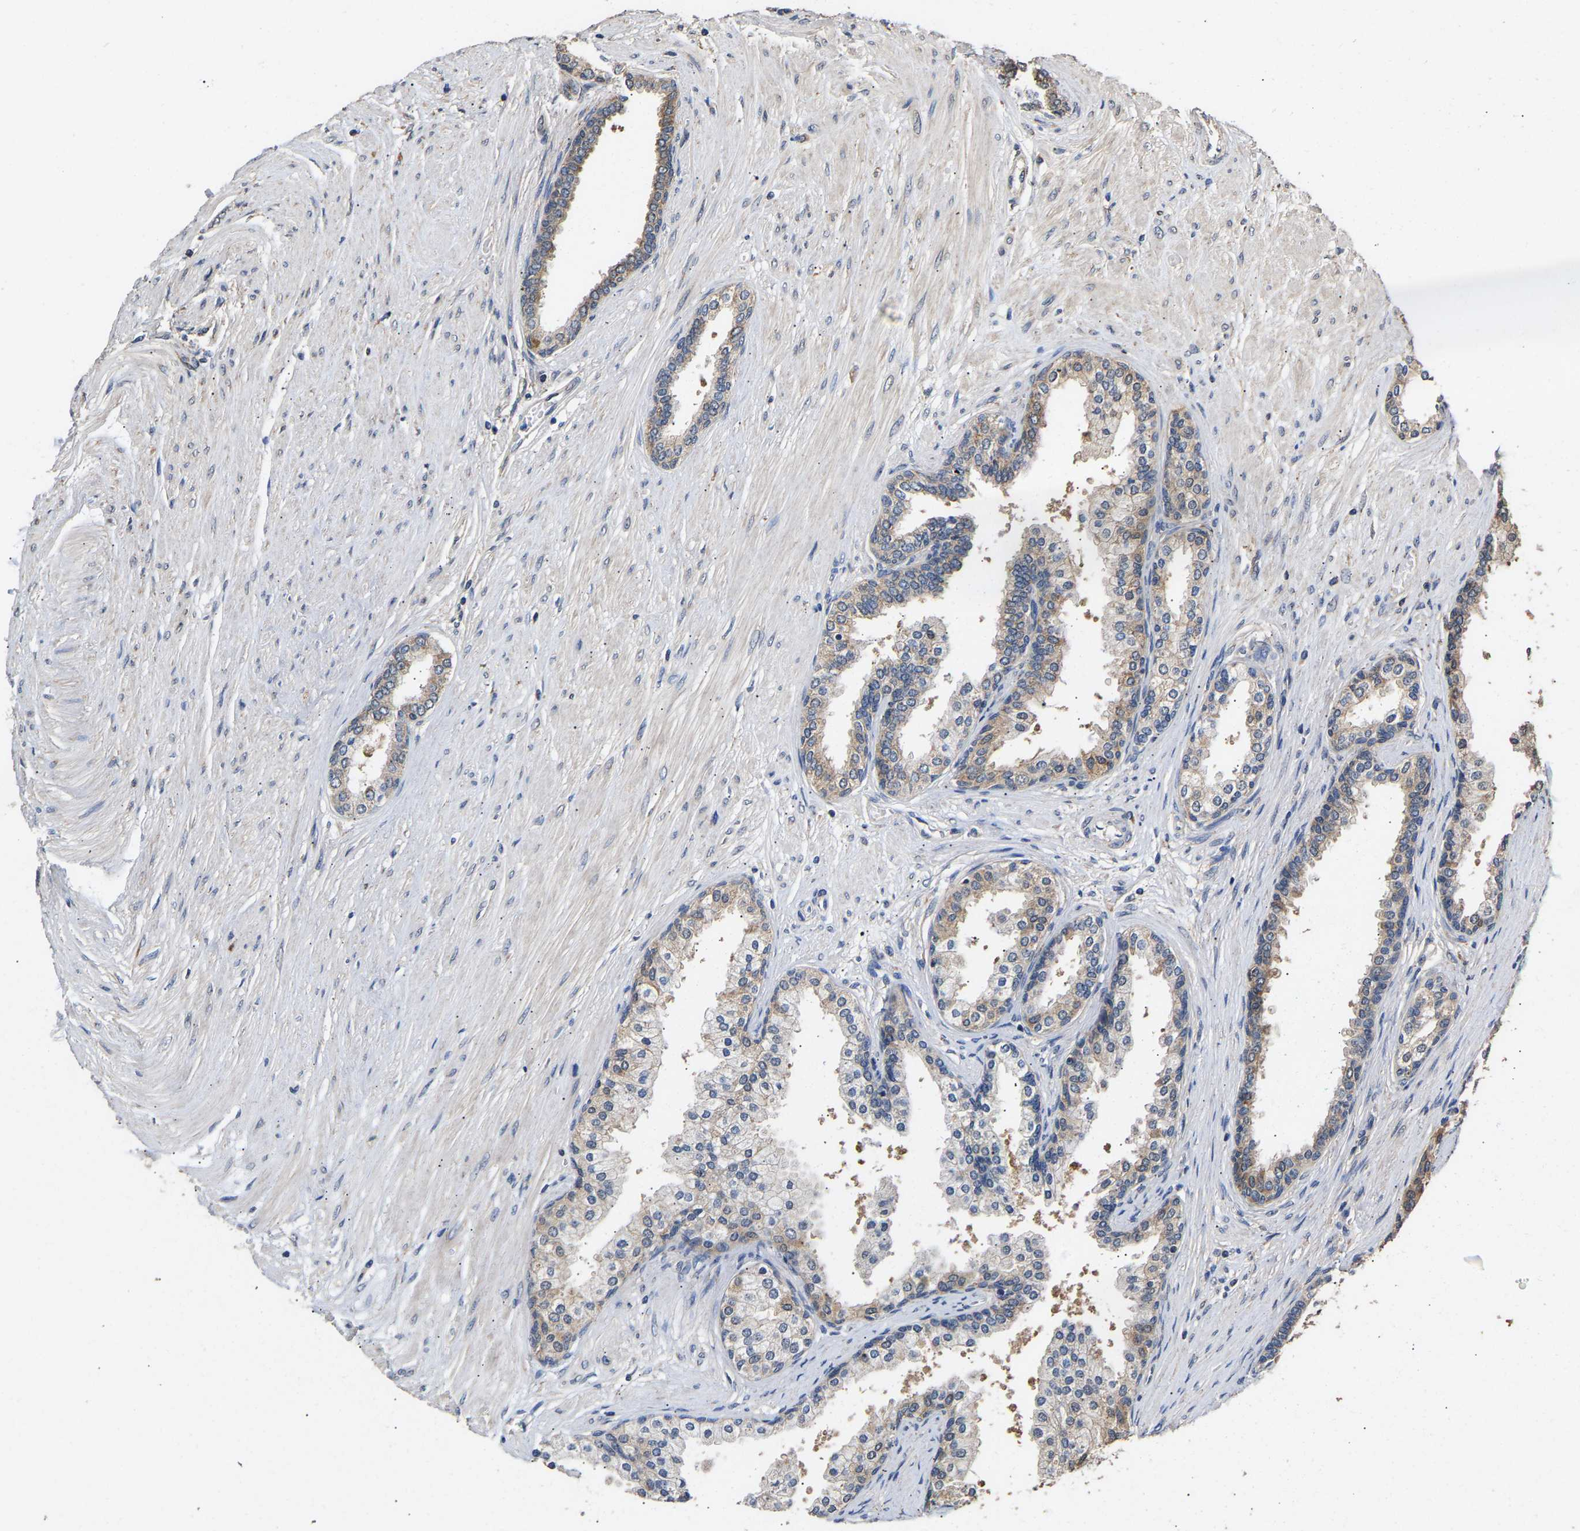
{"staining": {"intensity": "weak", "quantity": ">75%", "location": "cytoplasmic/membranous"}, "tissue": "prostate cancer", "cell_type": "Tumor cells", "image_type": "cancer", "snomed": [{"axis": "morphology", "description": "Adenocarcinoma, Low grade"}, {"axis": "topography", "description": "Prostate"}], "caption": "A low amount of weak cytoplasmic/membranous staining is present in about >75% of tumor cells in adenocarcinoma (low-grade) (prostate) tissue.", "gene": "ZNF26", "patient": {"sex": "male", "age": 57}}